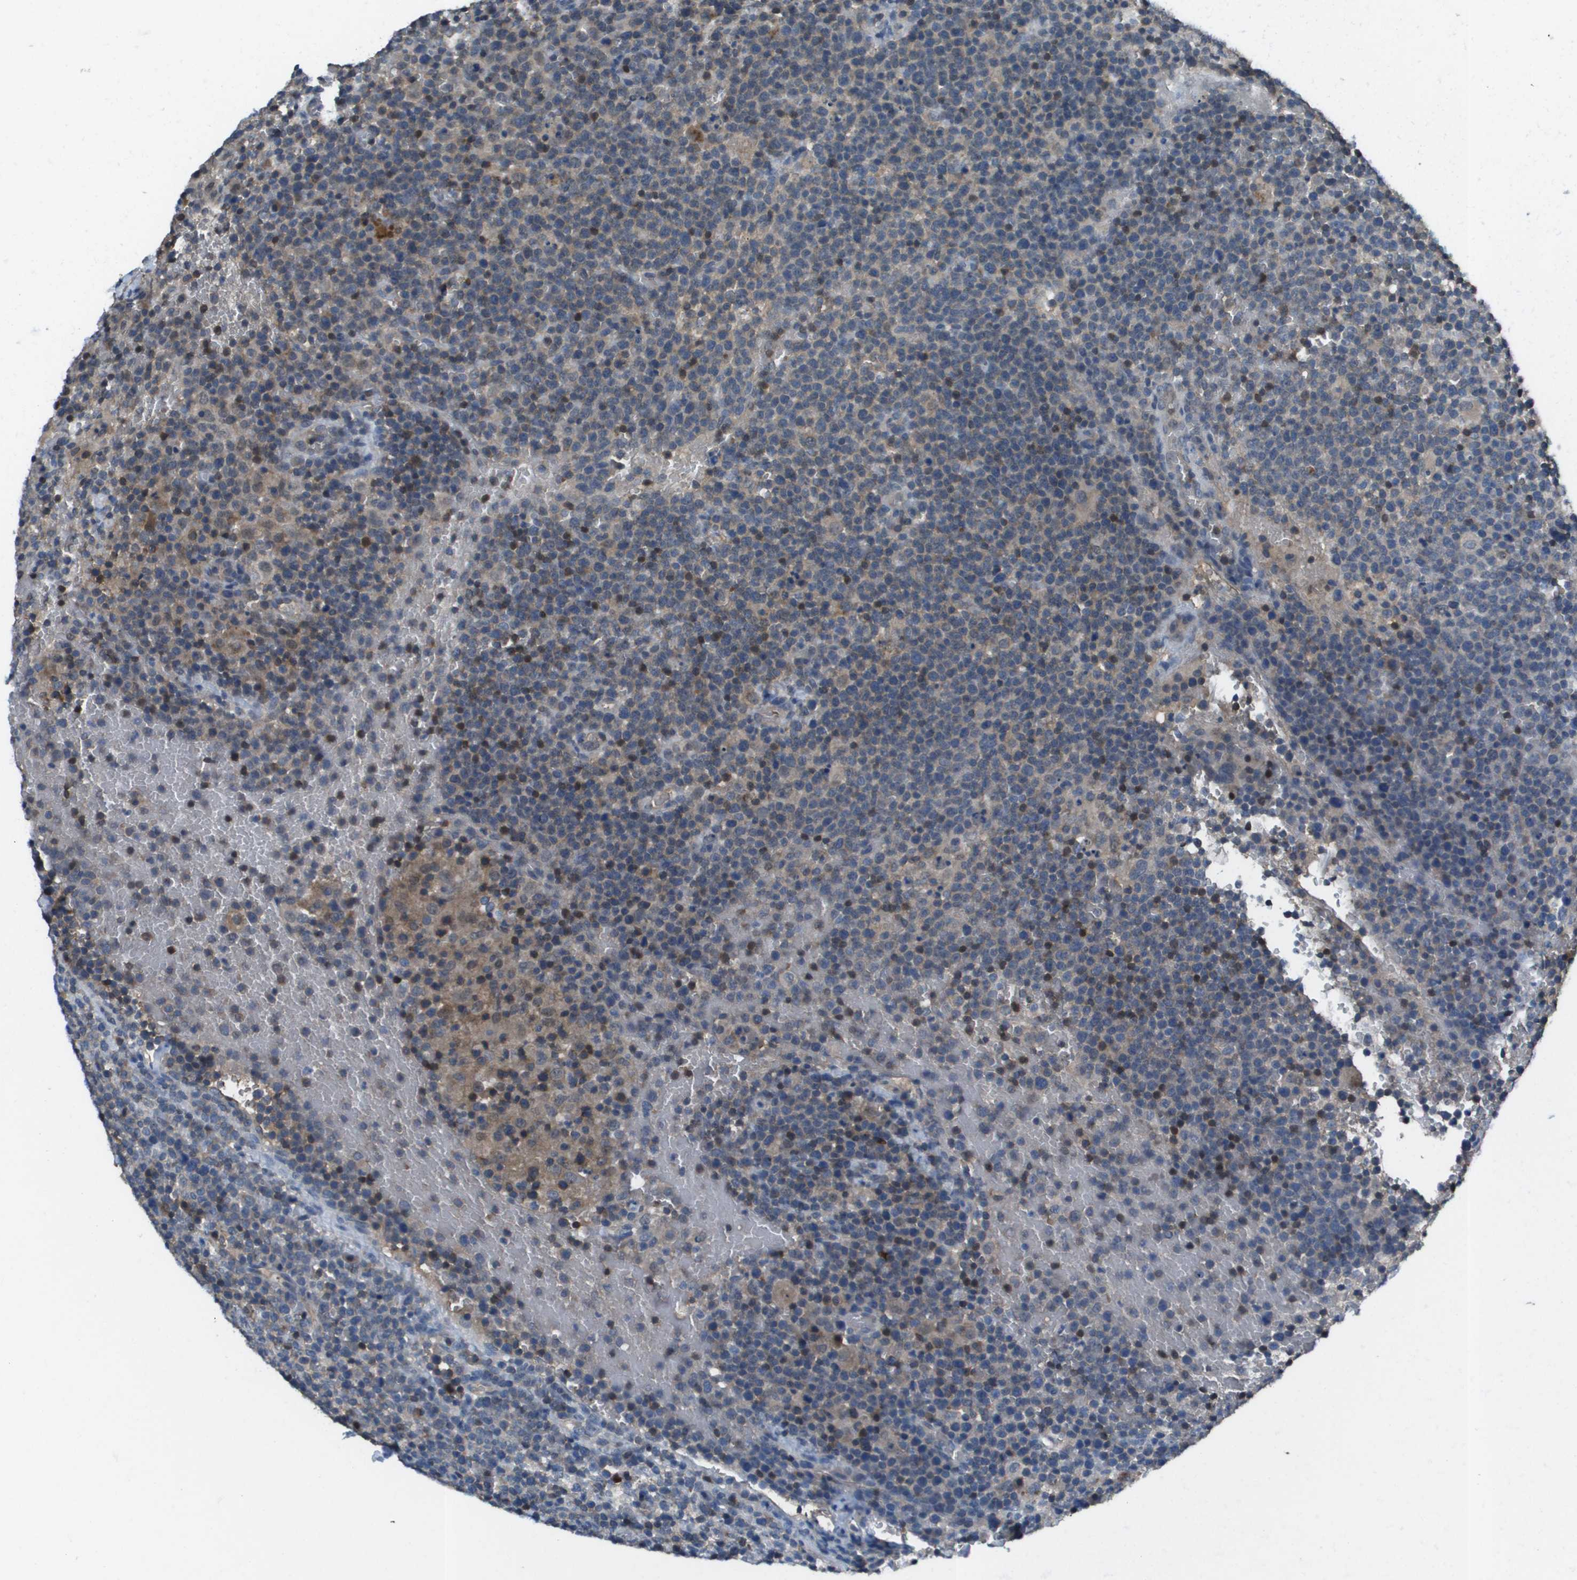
{"staining": {"intensity": "moderate", "quantity": "25%-75%", "location": "cytoplasmic/membranous"}, "tissue": "lymphoma", "cell_type": "Tumor cells", "image_type": "cancer", "snomed": [{"axis": "morphology", "description": "Malignant lymphoma, non-Hodgkin's type, High grade"}, {"axis": "topography", "description": "Lymph node"}], "caption": "Immunohistochemistry photomicrograph of human lymphoma stained for a protein (brown), which displays medium levels of moderate cytoplasmic/membranous positivity in about 25%-75% of tumor cells.", "gene": "CAMK4", "patient": {"sex": "male", "age": 61}}